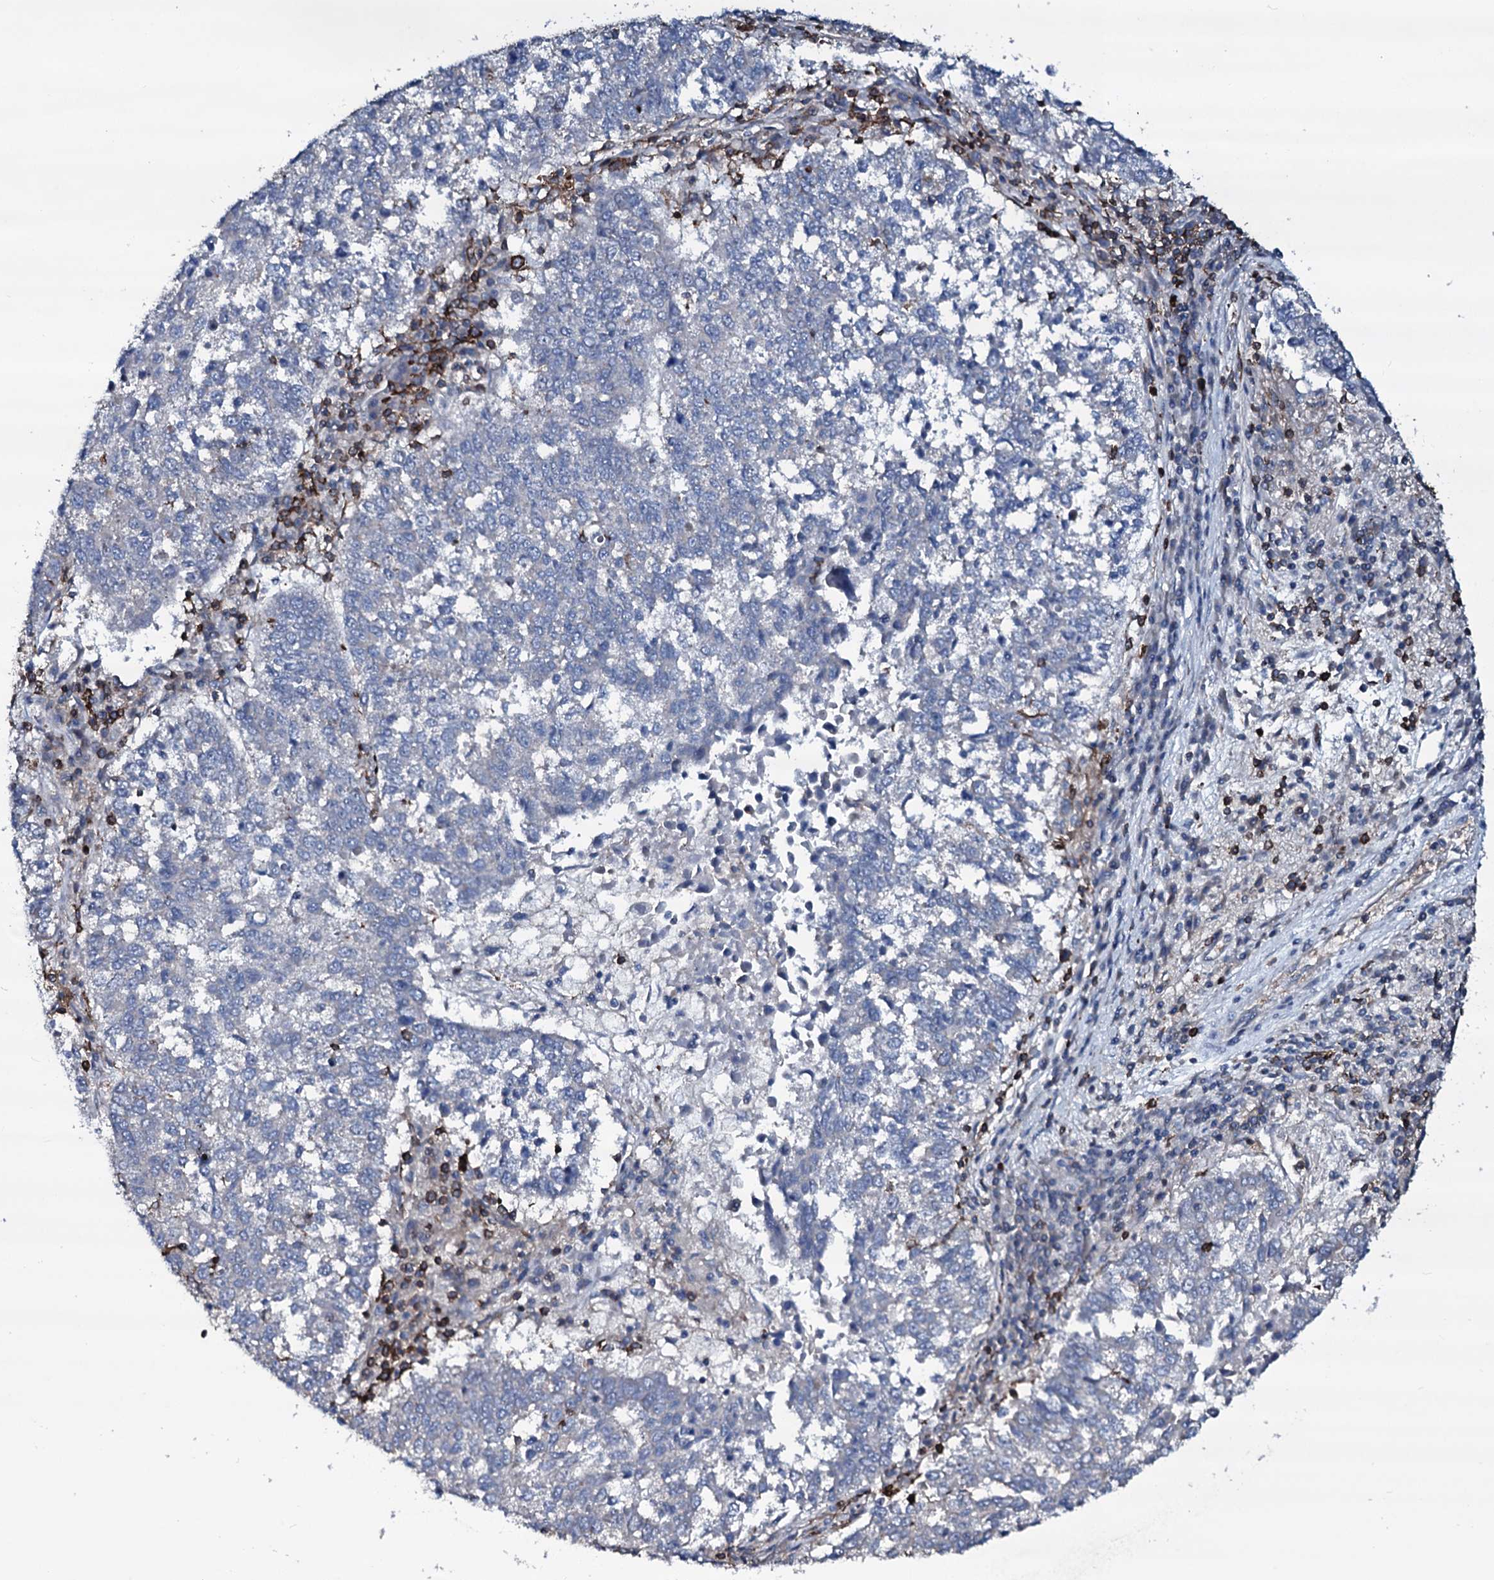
{"staining": {"intensity": "negative", "quantity": "none", "location": "none"}, "tissue": "lung cancer", "cell_type": "Tumor cells", "image_type": "cancer", "snomed": [{"axis": "morphology", "description": "Squamous cell carcinoma, NOS"}, {"axis": "topography", "description": "Lung"}], "caption": "Immunohistochemistry (IHC) of lung cancer (squamous cell carcinoma) demonstrates no staining in tumor cells.", "gene": "OGFOD2", "patient": {"sex": "male", "age": 73}}